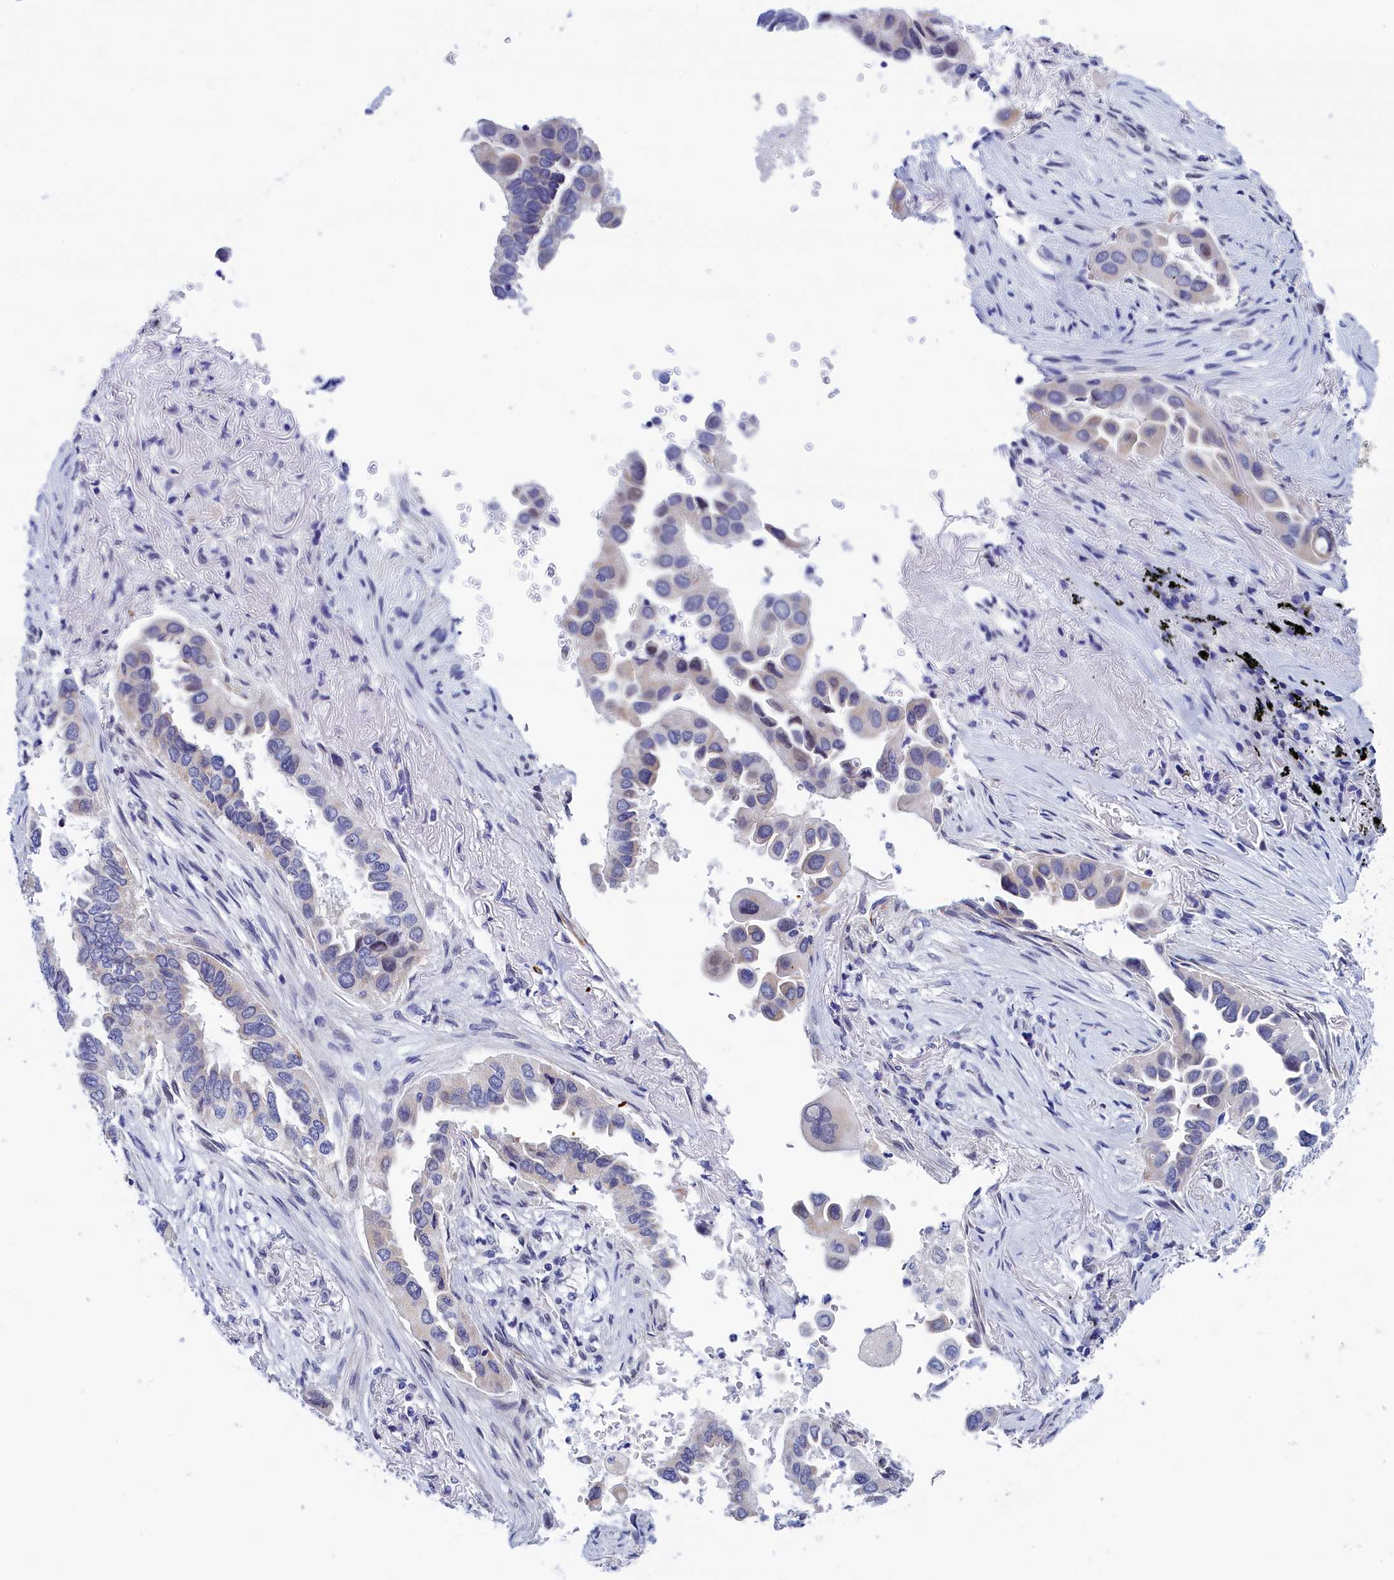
{"staining": {"intensity": "negative", "quantity": "none", "location": "none"}, "tissue": "lung cancer", "cell_type": "Tumor cells", "image_type": "cancer", "snomed": [{"axis": "morphology", "description": "Adenocarcinoma, NOS"}, {"axis": "topography", "description": "Lung"}], "caption": "High power microscopy histopathology image of an immunohistochemistry (IHC) photomicrograph of adenocarcinoma (lung), revealing no significant expression in tumor cells.", "gene": "WDR83", "patient": {"sex": "female", "age": 76}}